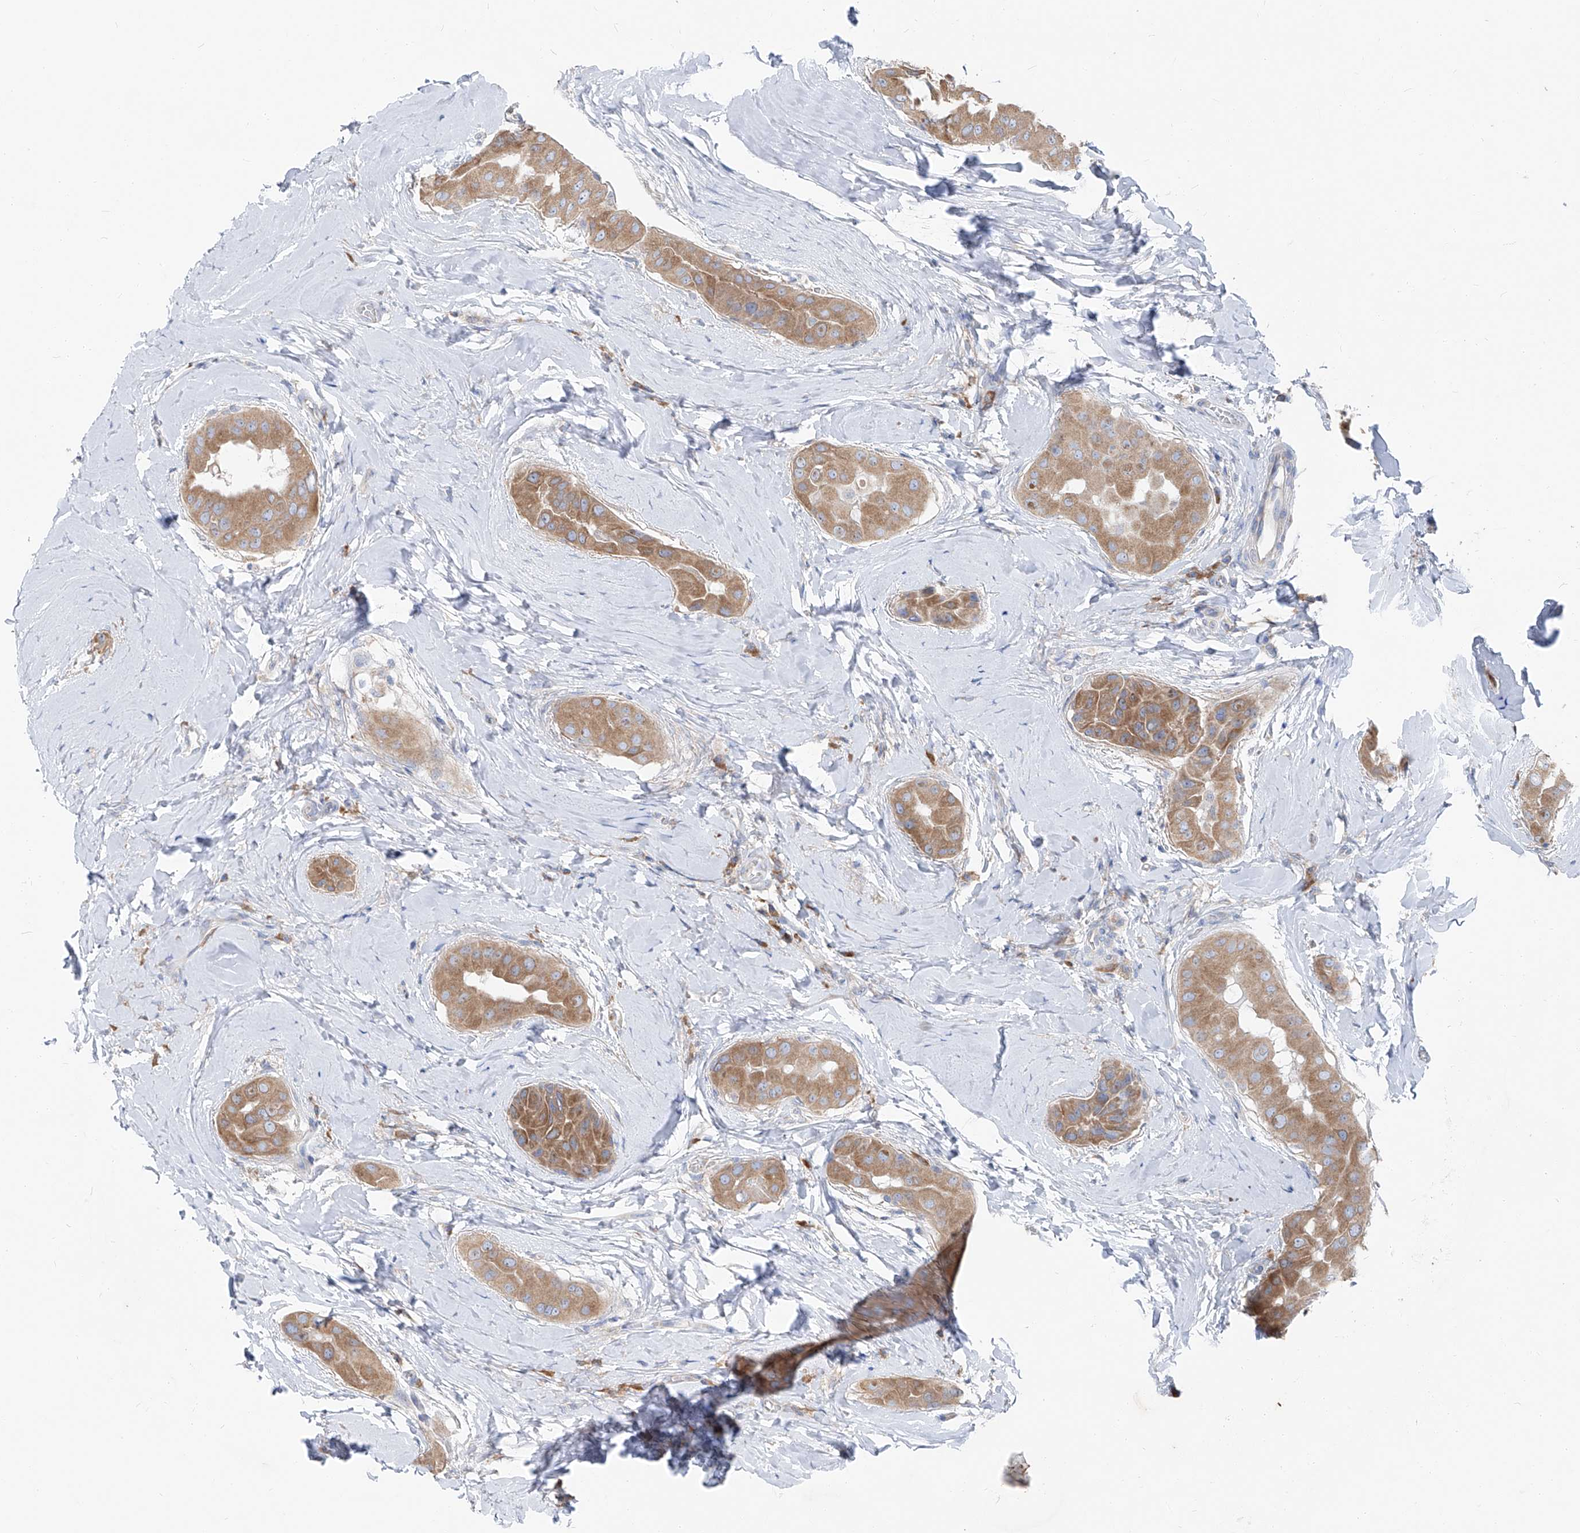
{"staining": {"intensity": "moderate", "quantity": ">75%", "location": "cytoplasmic/membranous"}, "tissue": "thyroid cancer", "cell_type": "Tumor cells", "image_type": "cancer", "snomed": [{"axis": "morphology", "description": "Papillary adenocarcinoma, NOS"}, {"axis": "topography", "description": "Thyroid gland"}], "caption": "Immunohistochemistry (IHC) staining of thyroid cancer, which exhibits medium levels of moderate cytoplasmic/membranous staining in approximately >75% of tumor cells indicating moderate cytoplasmic/membranous protein staining. The staining was performed using DAB (3,3'-diaminobenzidine) (brown) for protein detection and nuclei were counterstained in hematoxylin (blue).", "gene": "UFL1", "patient": {"sex": "male", "age": 33}}